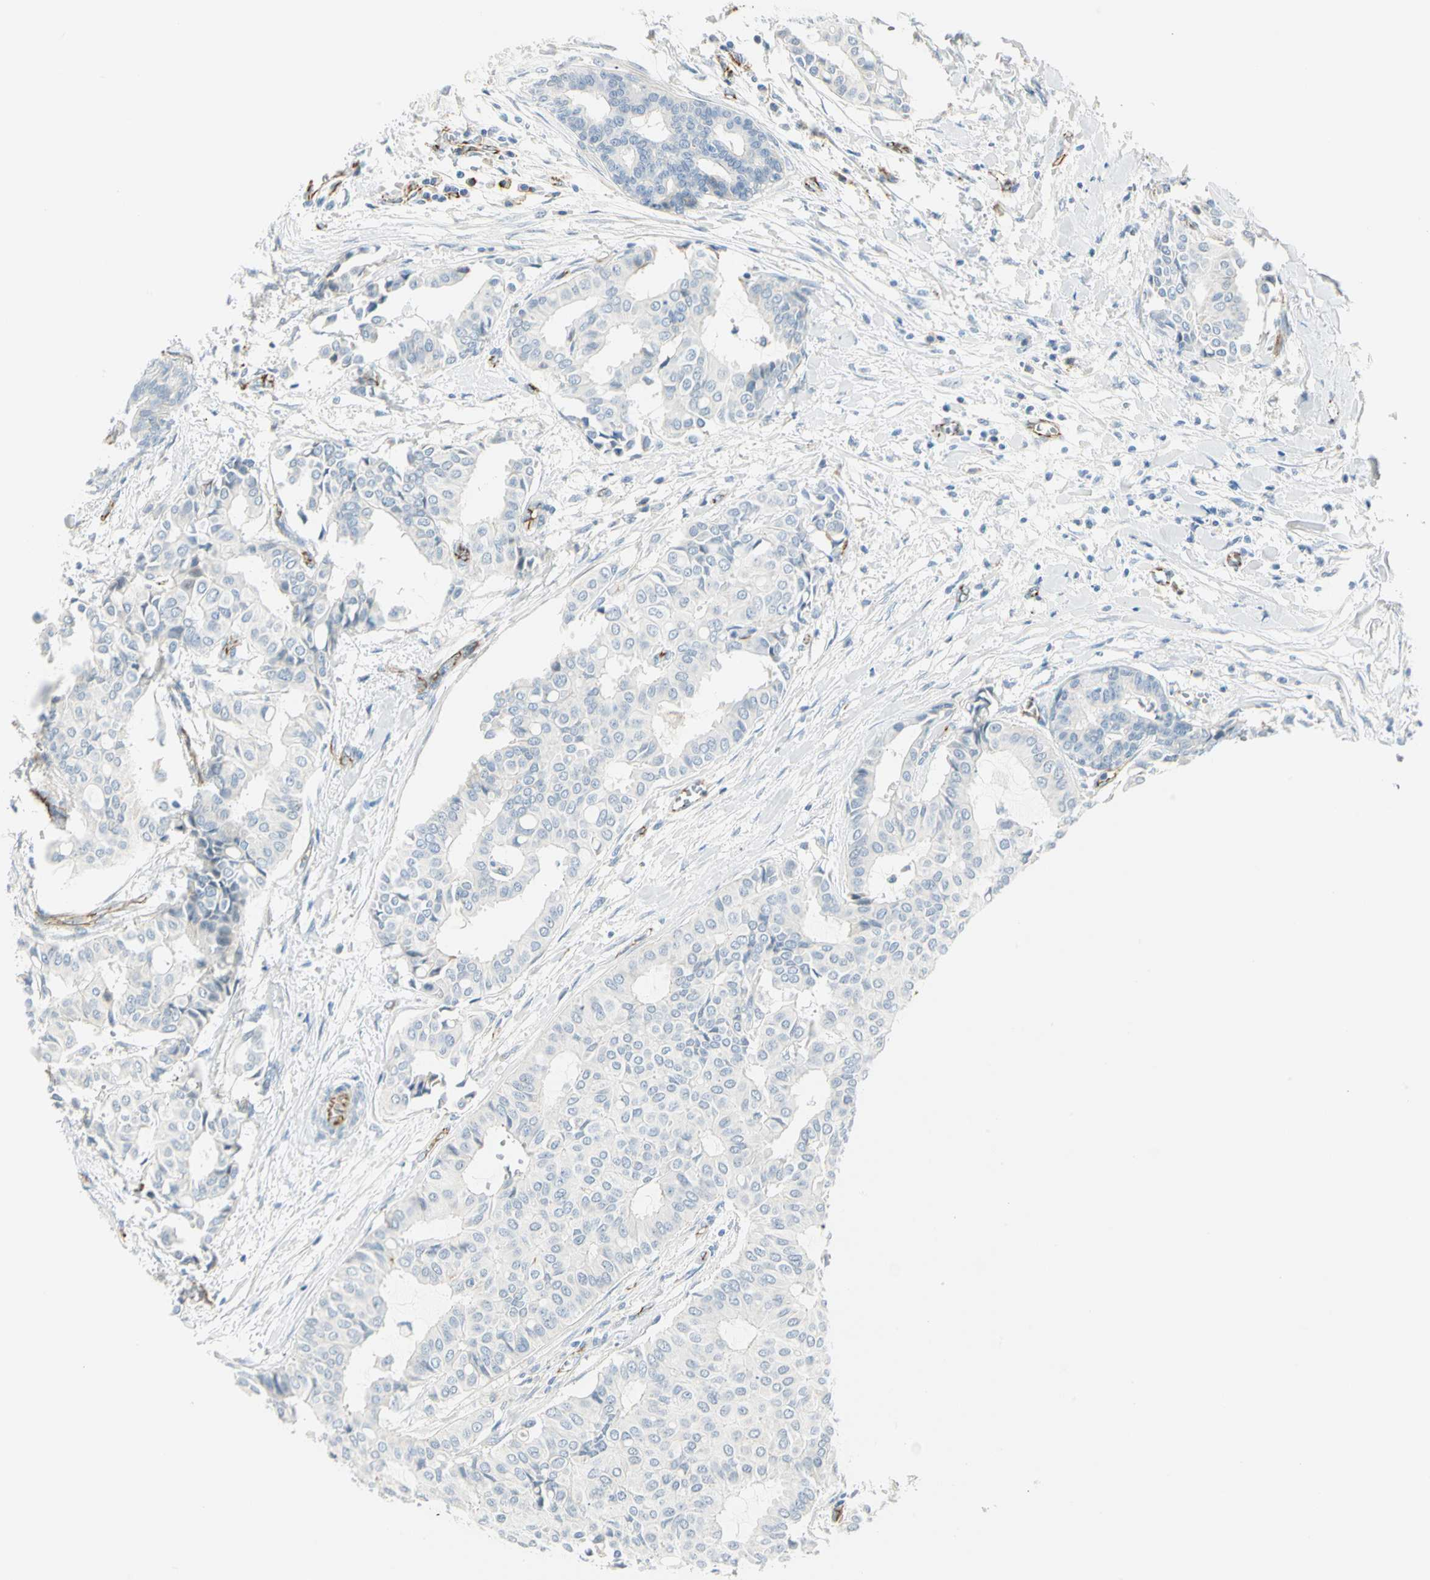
{"staining": {"intensity": "weak", "quantity": "<25%", "location": "cytoplasmic/membranous"}, "tissue": "head and neck cancer", "cell_type": "Tumor cells", "image_type": "cancer", "snomed": [{"axis": "morphology", "description": "Adenocarcinoma, NOS"}, {"axis": "topography", "description": "Salivary gland"}, {"axis": "topography", "description": "Head-Neck"}], "caption": "Head and neck cancer (adenocarcinoma) was stained to show a protein in brown. There is no significant expression in tumor cells.", "gene": "VPS9D1", "patient": {"sex": "female", "age": 59}}